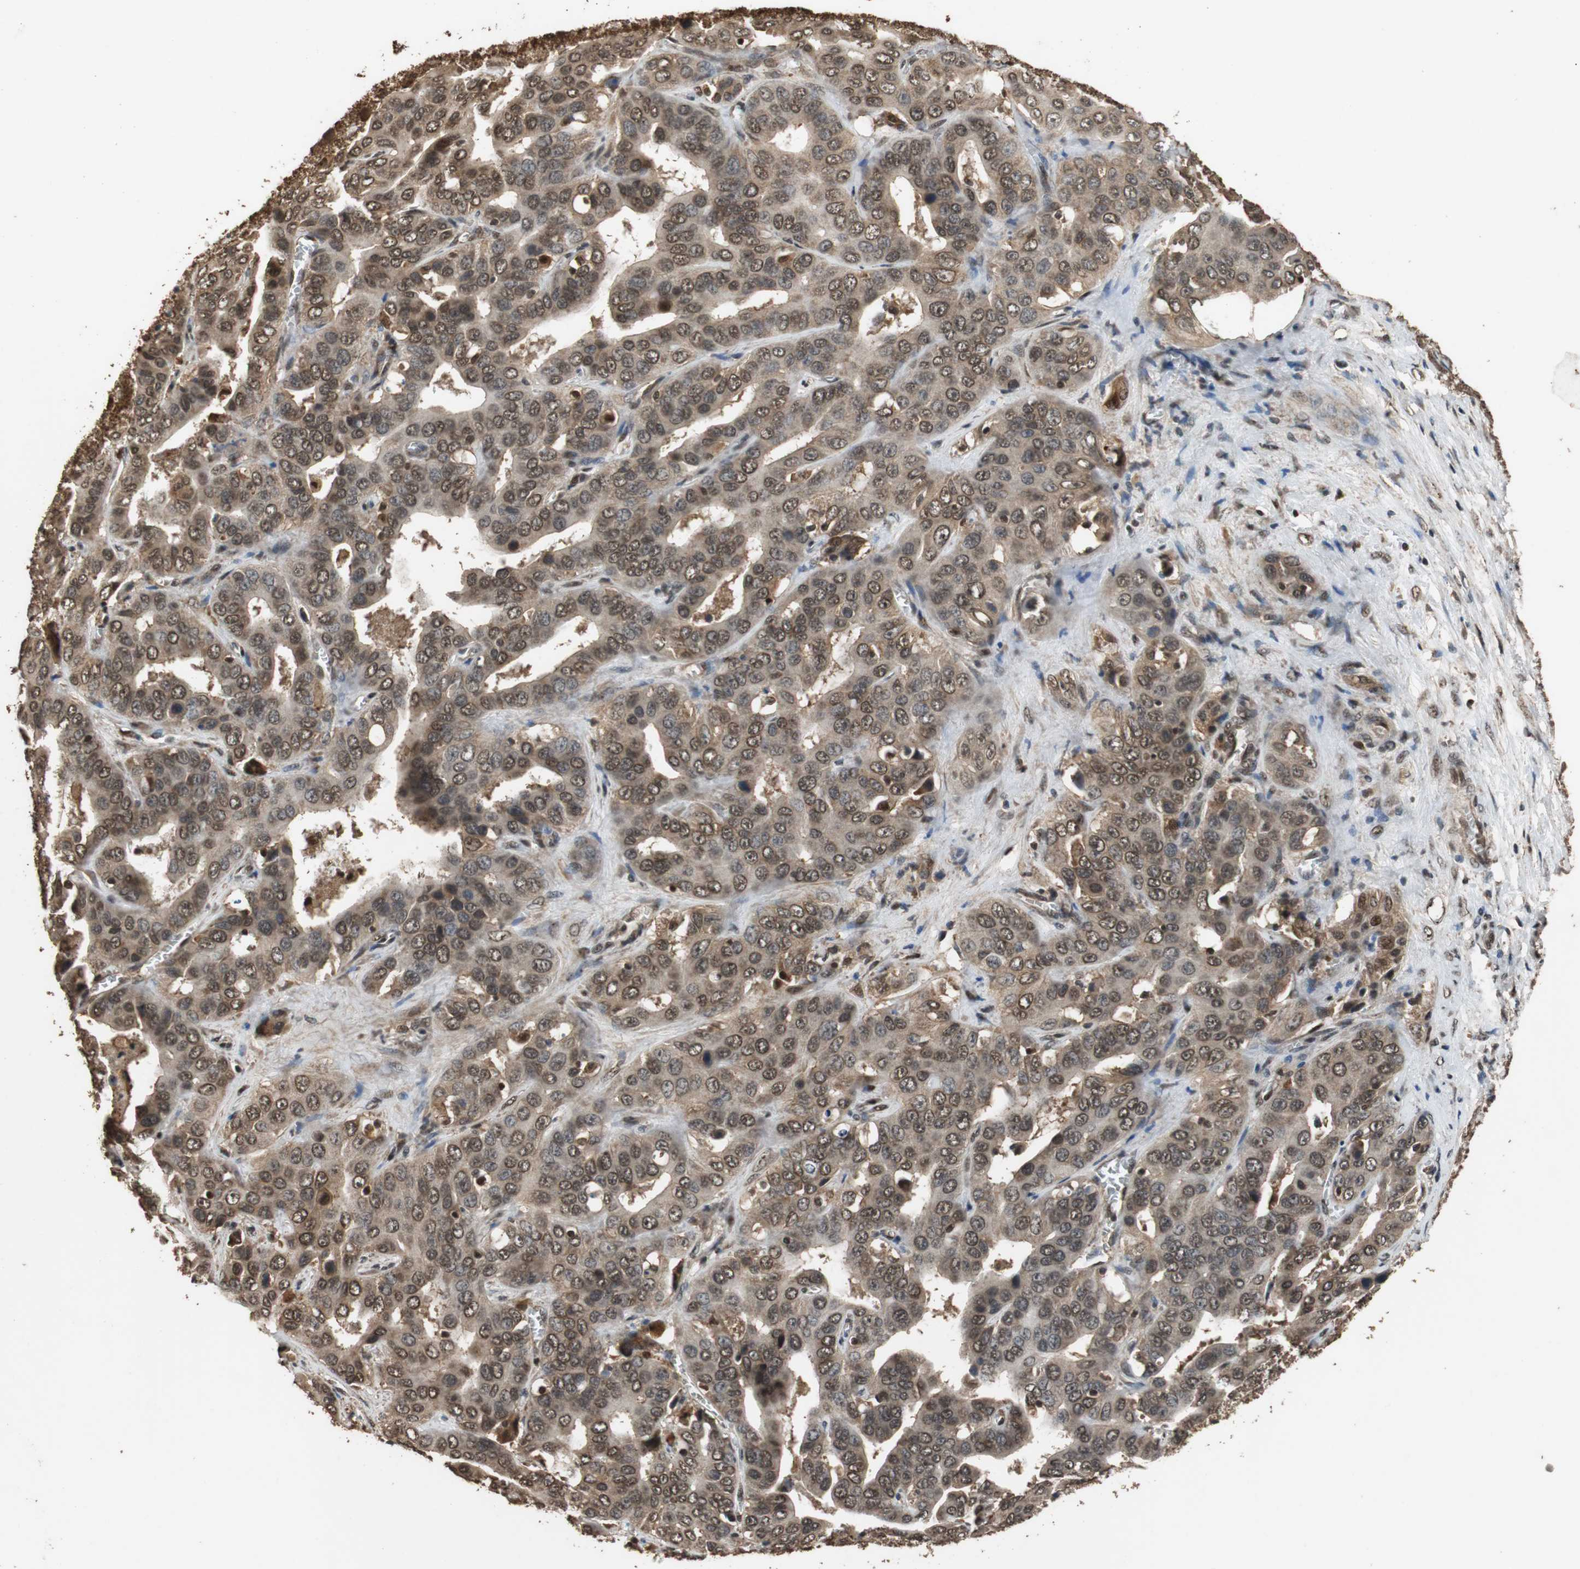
{"staining": {"intensity": "moderate", "quantity": ">75%", "location": "cytoplasmic/membranous,nuclear"}, "tissue": "liver cancer", "cell_type": "Tumor cells", "image_type": "cancer", "snomed": [{"axis": "morphology", "description": "Cholangiocarcinoma"}, {"axis": "topography", "description": "Liver"}], "caption": "Immunohistochemical staining of liver cancer displays medium levels of moderate cytoplasmic/membranous and nuclear positivity in about >75% of tumor cells.", "gene": "ZNF18", "patient": {"sex": "female", "age": 52}}